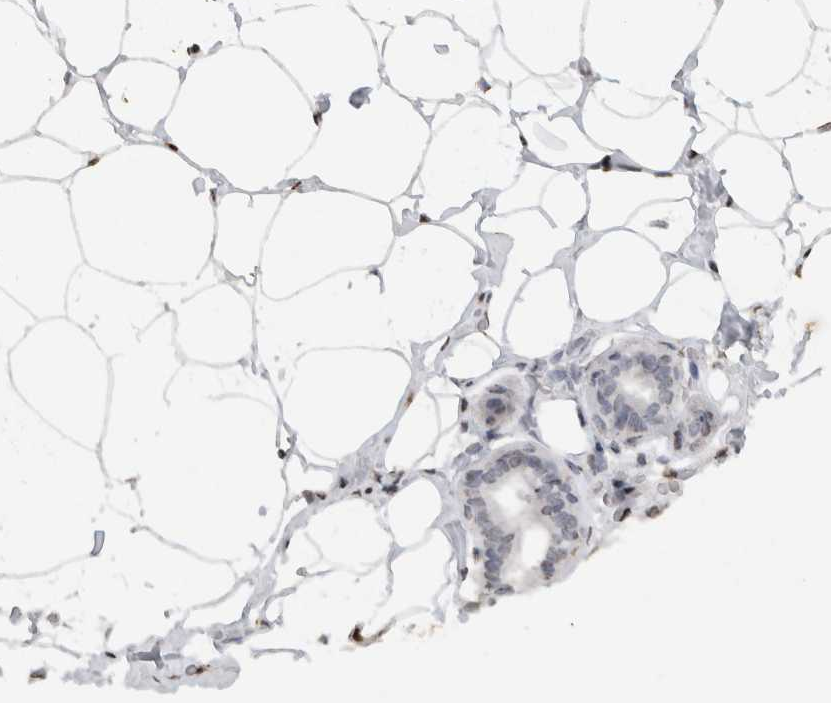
{"staining": {"intensity": "moderate", "quantity": "<25%", "location": "cytoplasmic/membranous"}, "tissue": "adipose tissue", "cell_type": "Adipocytes", "image_type": "normal", "snomed": [{"axis": "morphology", "description": "Normal tissue, NOS"}, {"axis": "morphology", "description": "Fibrosis, NOS"}, {"axis": "topography", "description": "Breast"}, {"axis": "topography", "description": "Adipose tissue"}], "caption": "Immunohistochemistry of benign human adipose tissue exhibits low levels of moderate cytoplasmic/membranous staining in approximately <25% of adipocytes.", "gene": "CNTN1", "patient": {"sex": "female", "age": 39}}